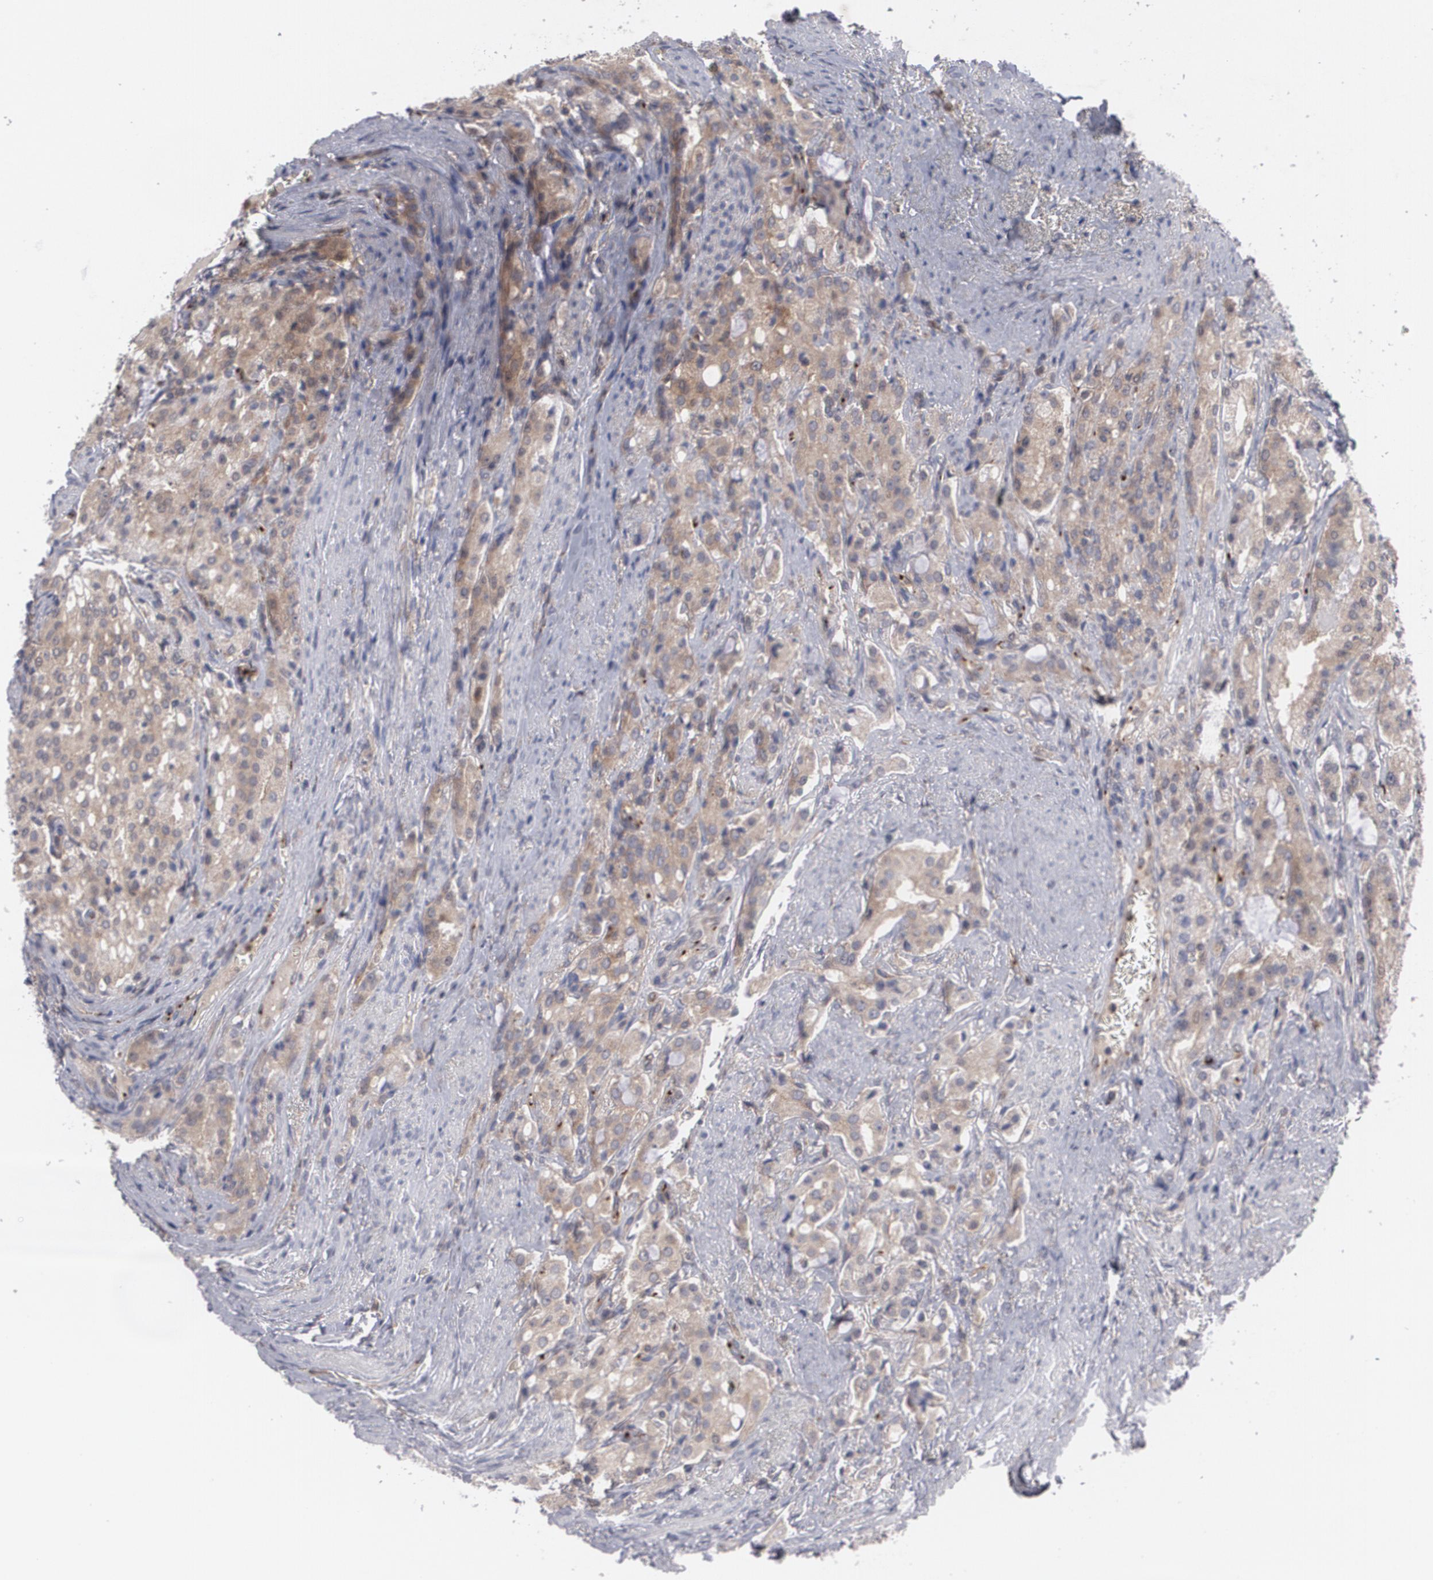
{"staining": {"intensity": "weak", "quantity": ">75%", "location": "cytoplasmic/membranous"}, "tissue": "prostate cancer", "cell_type": "Tumor cells", "image_type": "cancer", "snomed": [{"axis": "morphology", "description": "Adenocarcinoma, Medium grade"}, {"axis": "topography", "description": "Prostate"}], "caption": "IHC of human prostate cancer shows low levels of weak cytoplasmic/membranous positivity in about >75% of tumor cells.", "gene": "HTT", "patient": {"sex": "male", "age": 72}}